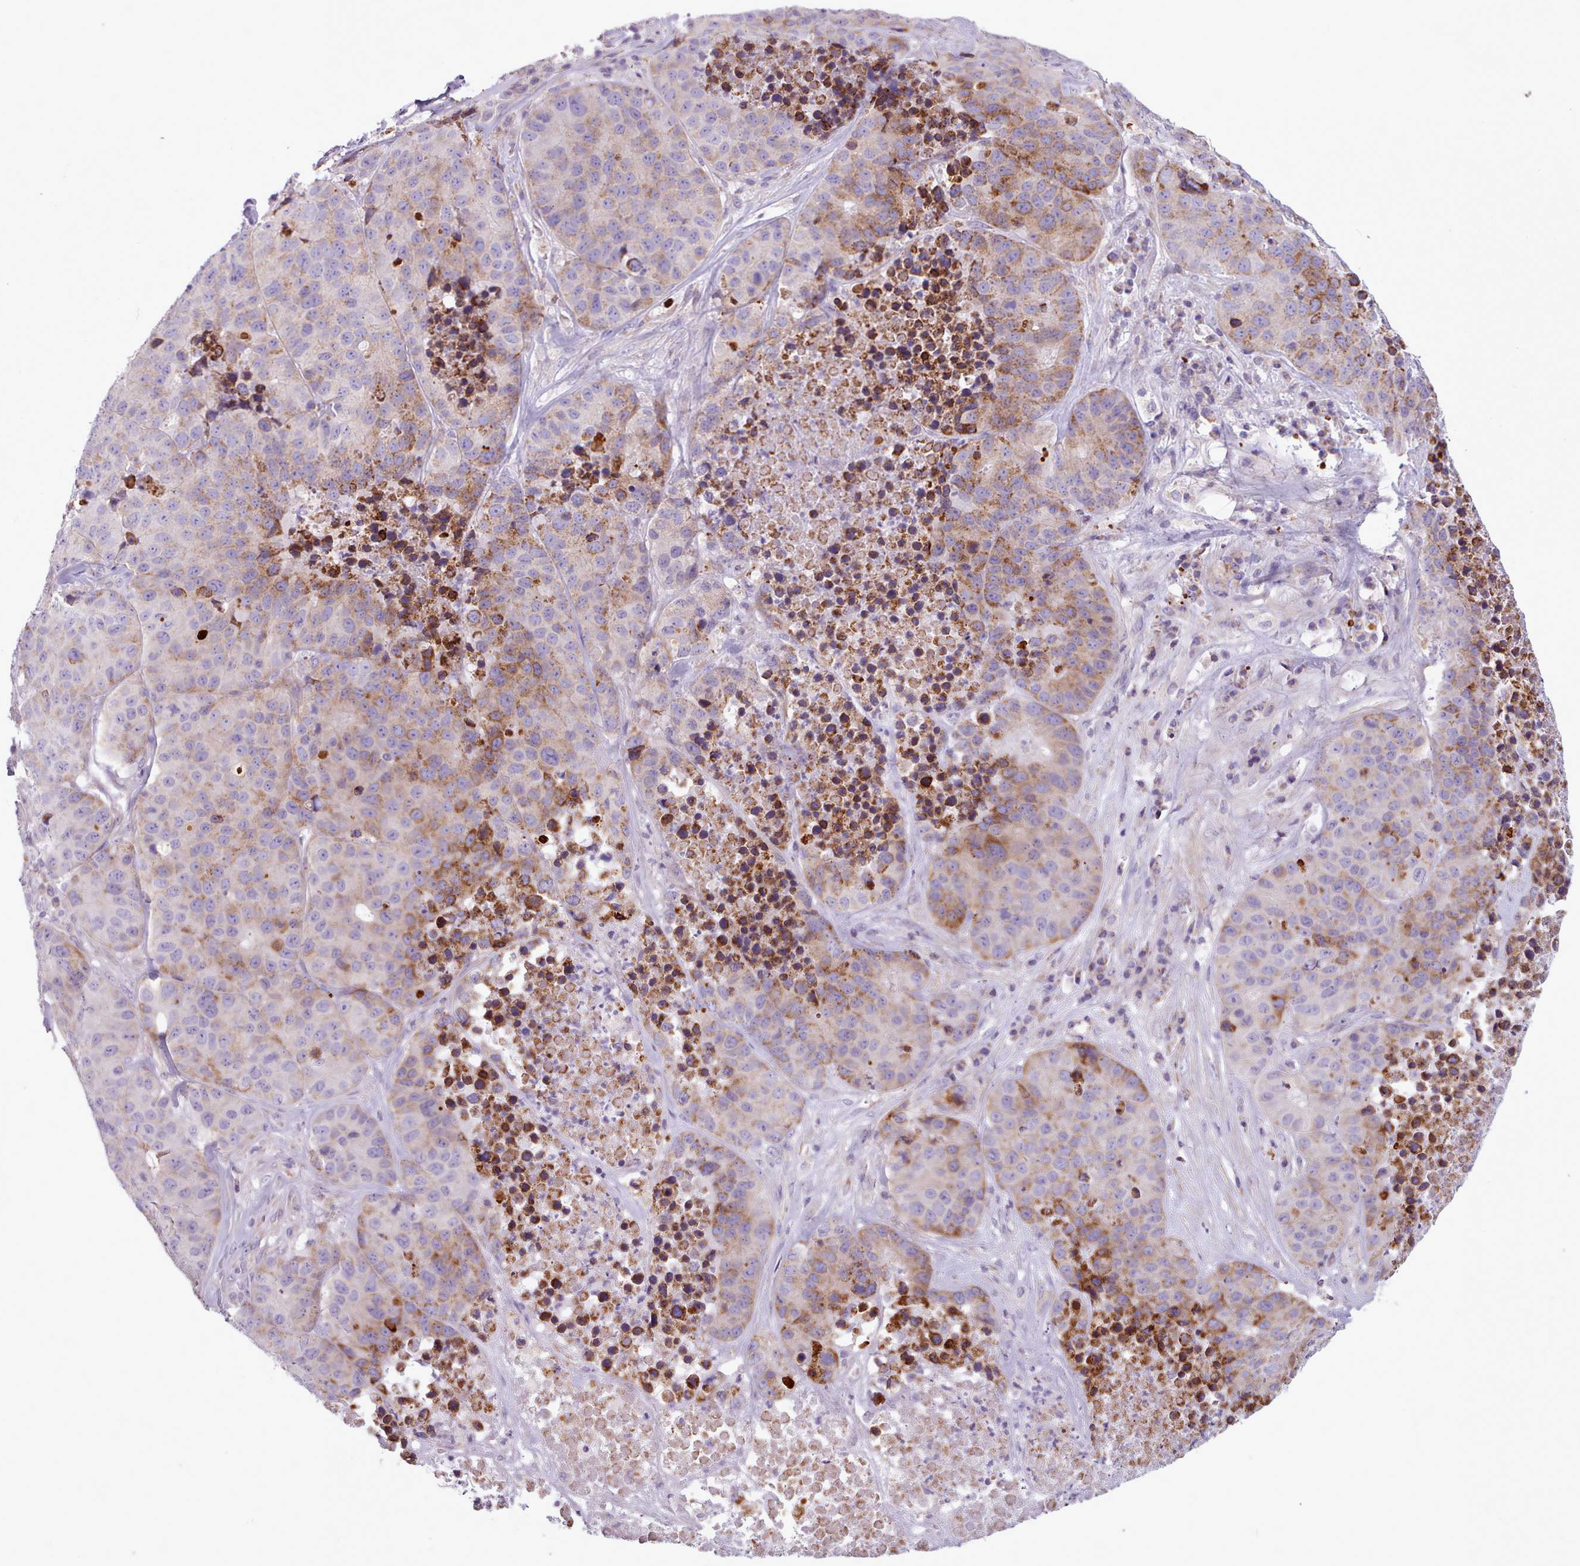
{"staining": {"intensity": "moderate", "quantity": "25%-75%", "location": "cytoplasmic/membranous"}, "tissue": "stomach cancer", "cell_type": "Tumor cells", "image_type": "cancer", "snomed": [{"axis": "morphology", "description": "Adenocarcinoma, NOS"}, {"axis": "topography", "description": "Stomach"}], "caption": "Immunohistochemical staining of human adenocarcinoma (stomach) displays moderate cytoplasmic/membranous protein expression in about 25%-75% of tumor cells. The protein of interest is stained brown, and the nuclei are stained in blue (DAB (3,3'-diaminobenzidine) IHC with brightfield microscopy, high magnification).", "gene": "AVL9", "patient": {"sex": "male", "age": 71}}